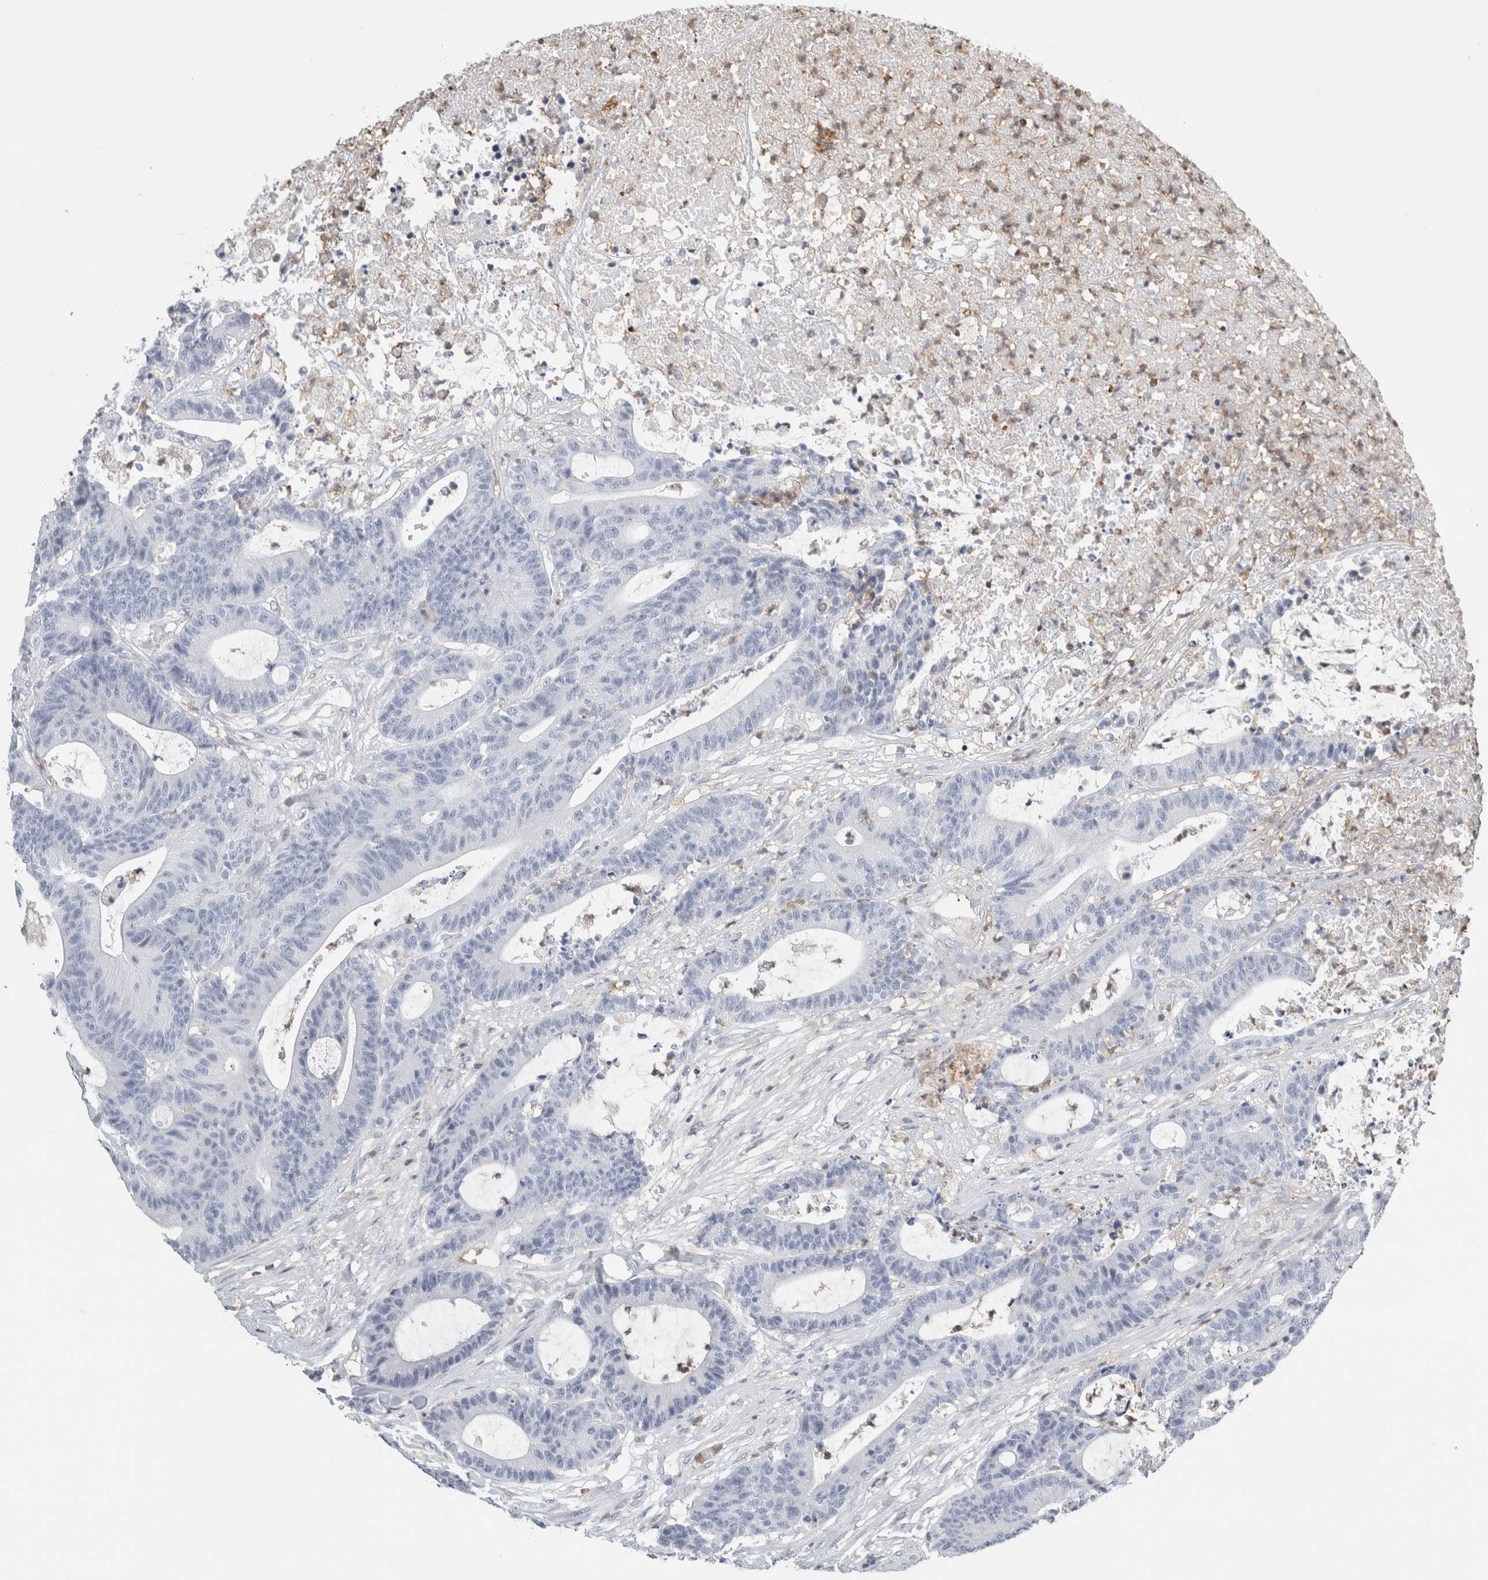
{"staining": {"intensity": "negative", "quantity": "none", "location": "none"}, "tissue": "colorectal cancer", "cell_type": "Tumor cells", "image_type": "cancer", "snomed": [{"axis": "morphology", "description": "Adenocarcinoma, NOS"}, {"axis": "topography", "description": "Colon"}], "caption": "IHC histopathology image of colorectal cancer stained for a protein (brown), which reveals no expression in tumor cells. (Immunohistochemistry (ihc), brightfield microscopy, high magnification).", "gene": "P2RY2", "patient": {"sex": "female", "age": 84}}